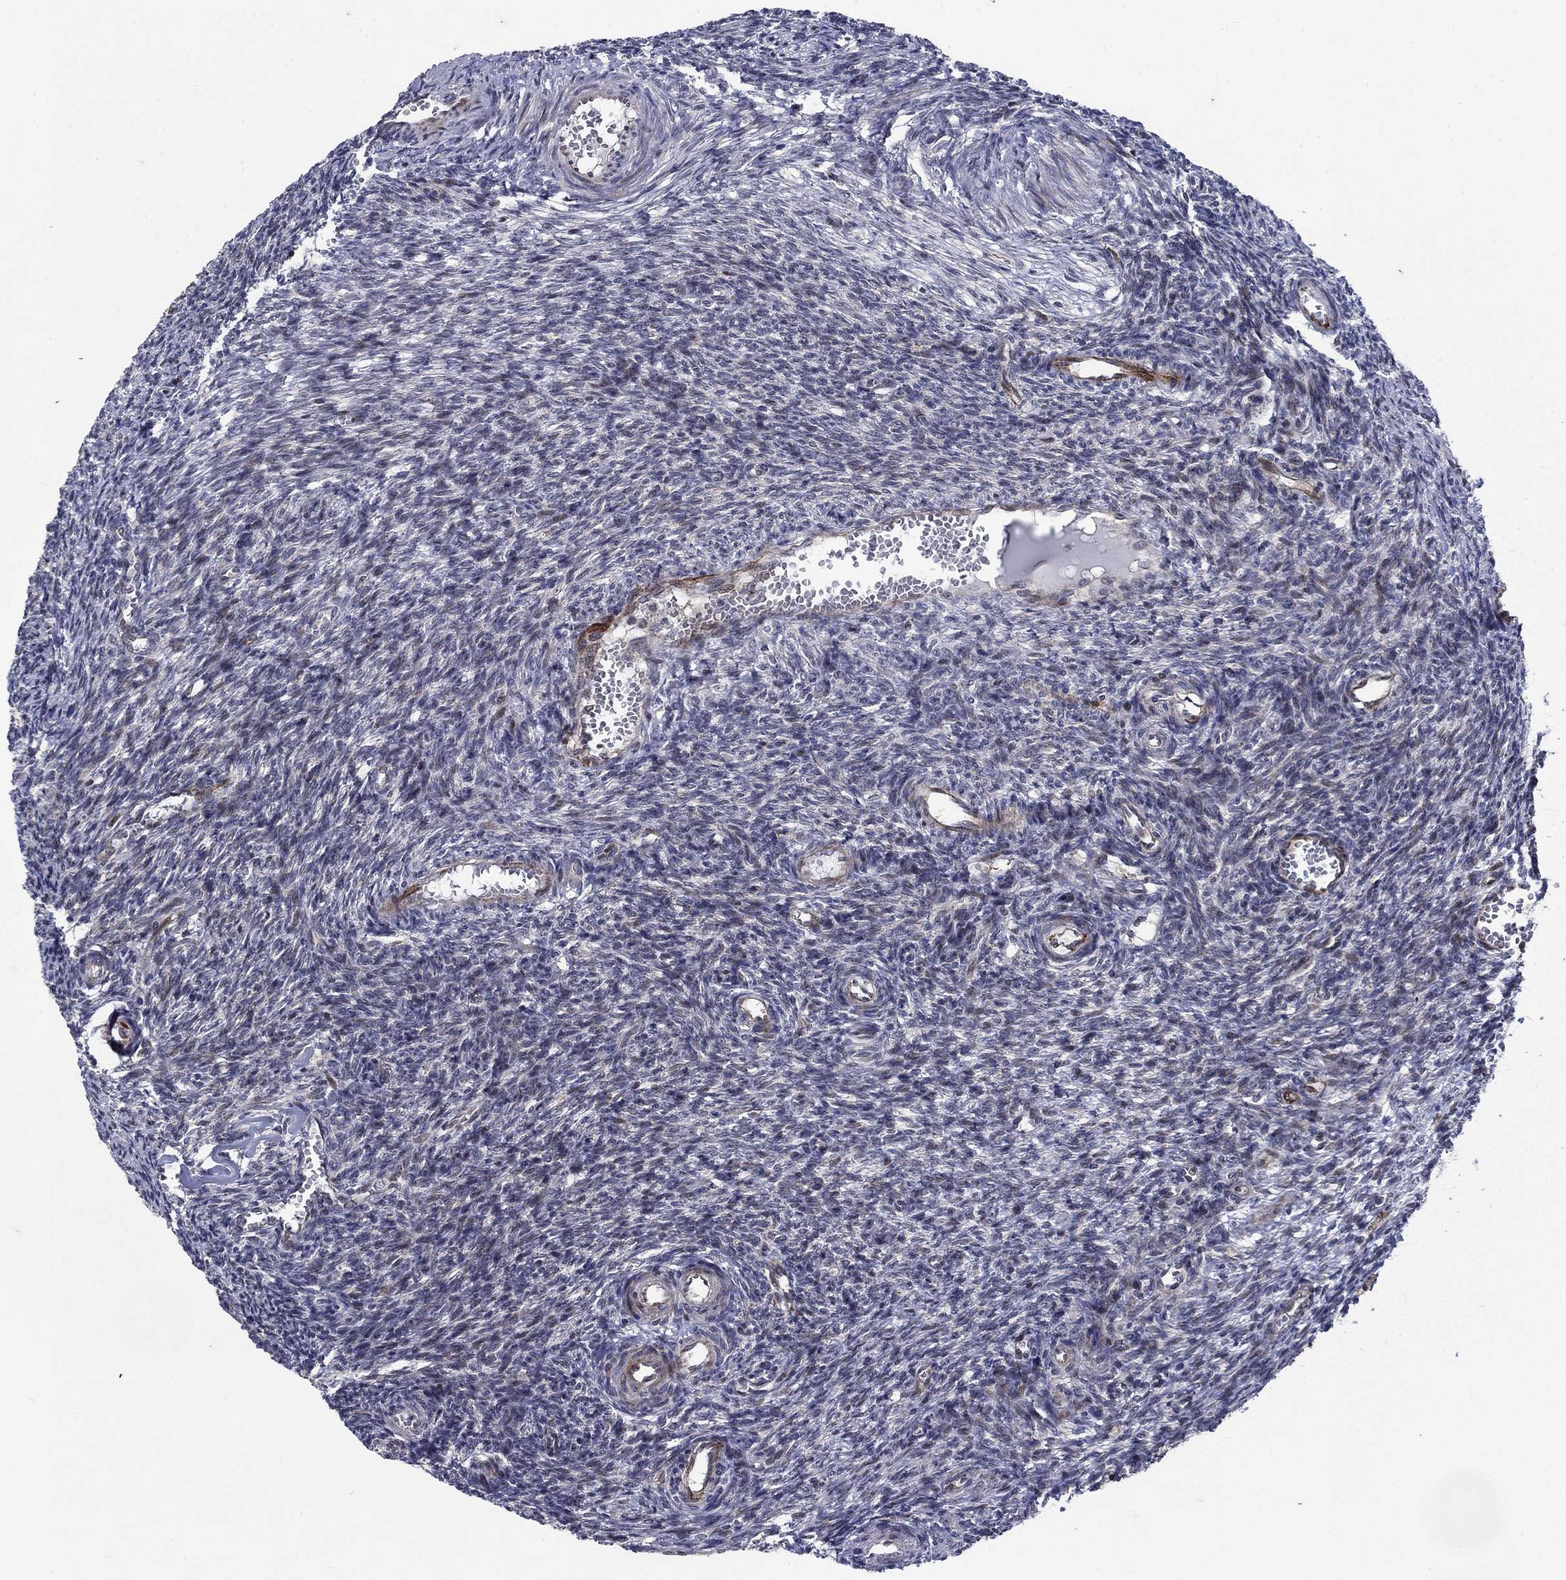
{"staining": {"intensity": "negative", "quantity": "none", "location": "none"}, "tissue": "ovary", "cell_type": "Ovarian stroma cells", "image_type": "normal", "snomed": [{"axis": "morphology", "description": "Normal tissue, NOS"}, {"axis": "topography", "description": "Ovary"}], "caption": "DAB (3,3'-diaminobenzidine) immunohistochemical staining of unremarkable human ovary shows no significant staining in ovarian stroma cells. (DAB (3,3'-diaminobenzidine) immunohistochemistry (IHC) with hematoxylin counter stain).", "gene": "DHRS7", "patient": {"sex": "female", "age": 27}}